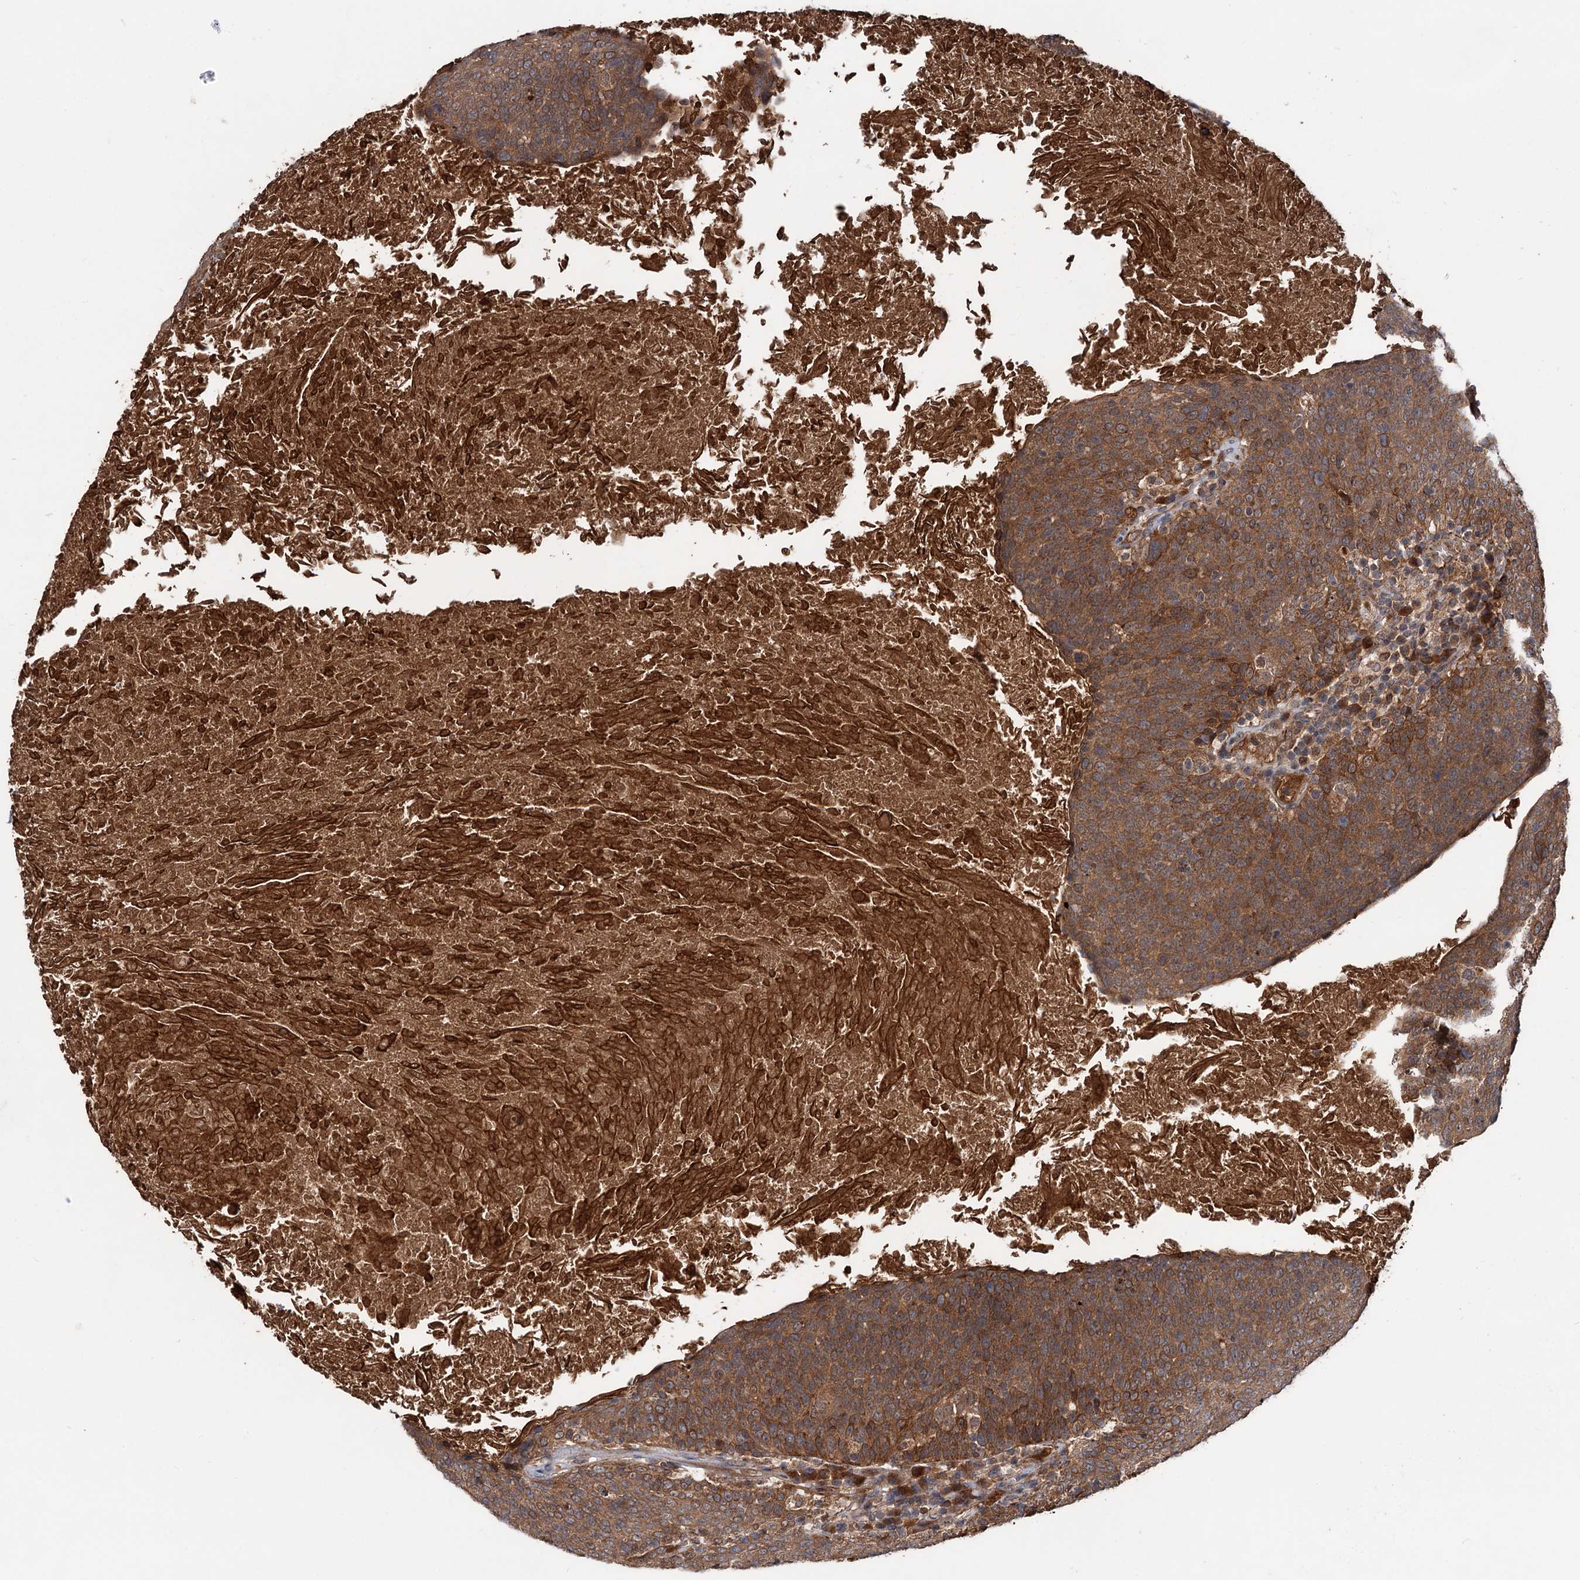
{"staining": {"intensity": "strong", "quantity": ">75%", "location": "cytoplasmic/membranous"}, "tissue": "head and neck cancer", "cell_type": "Tumor cells", "image_type": "cancer", "snomed": [{"axis": "morphology", "description": "Squamous cell carcinoma, NOS"}, {"axis": "morphology", "description": "Squamous cell carcinoma, metastatic, NOS"}, {"axis": "topography", "description": "Lymph node"}, {"axis": "topography", "description": "Head-Neck"}], "caption": "Immunohistochemical staining of head and neck cancer (squamous cell carcinoma) displays high levels of strong cytoplasmic/membranous staining in approximately >75% of tumor cells. (DAB (3,3'-diaminobenzidine) IHC, brown staining for protein, blue staining for nuclei).", "gene": "TEX9", "patient": {"sex": "male", "age": 62}}